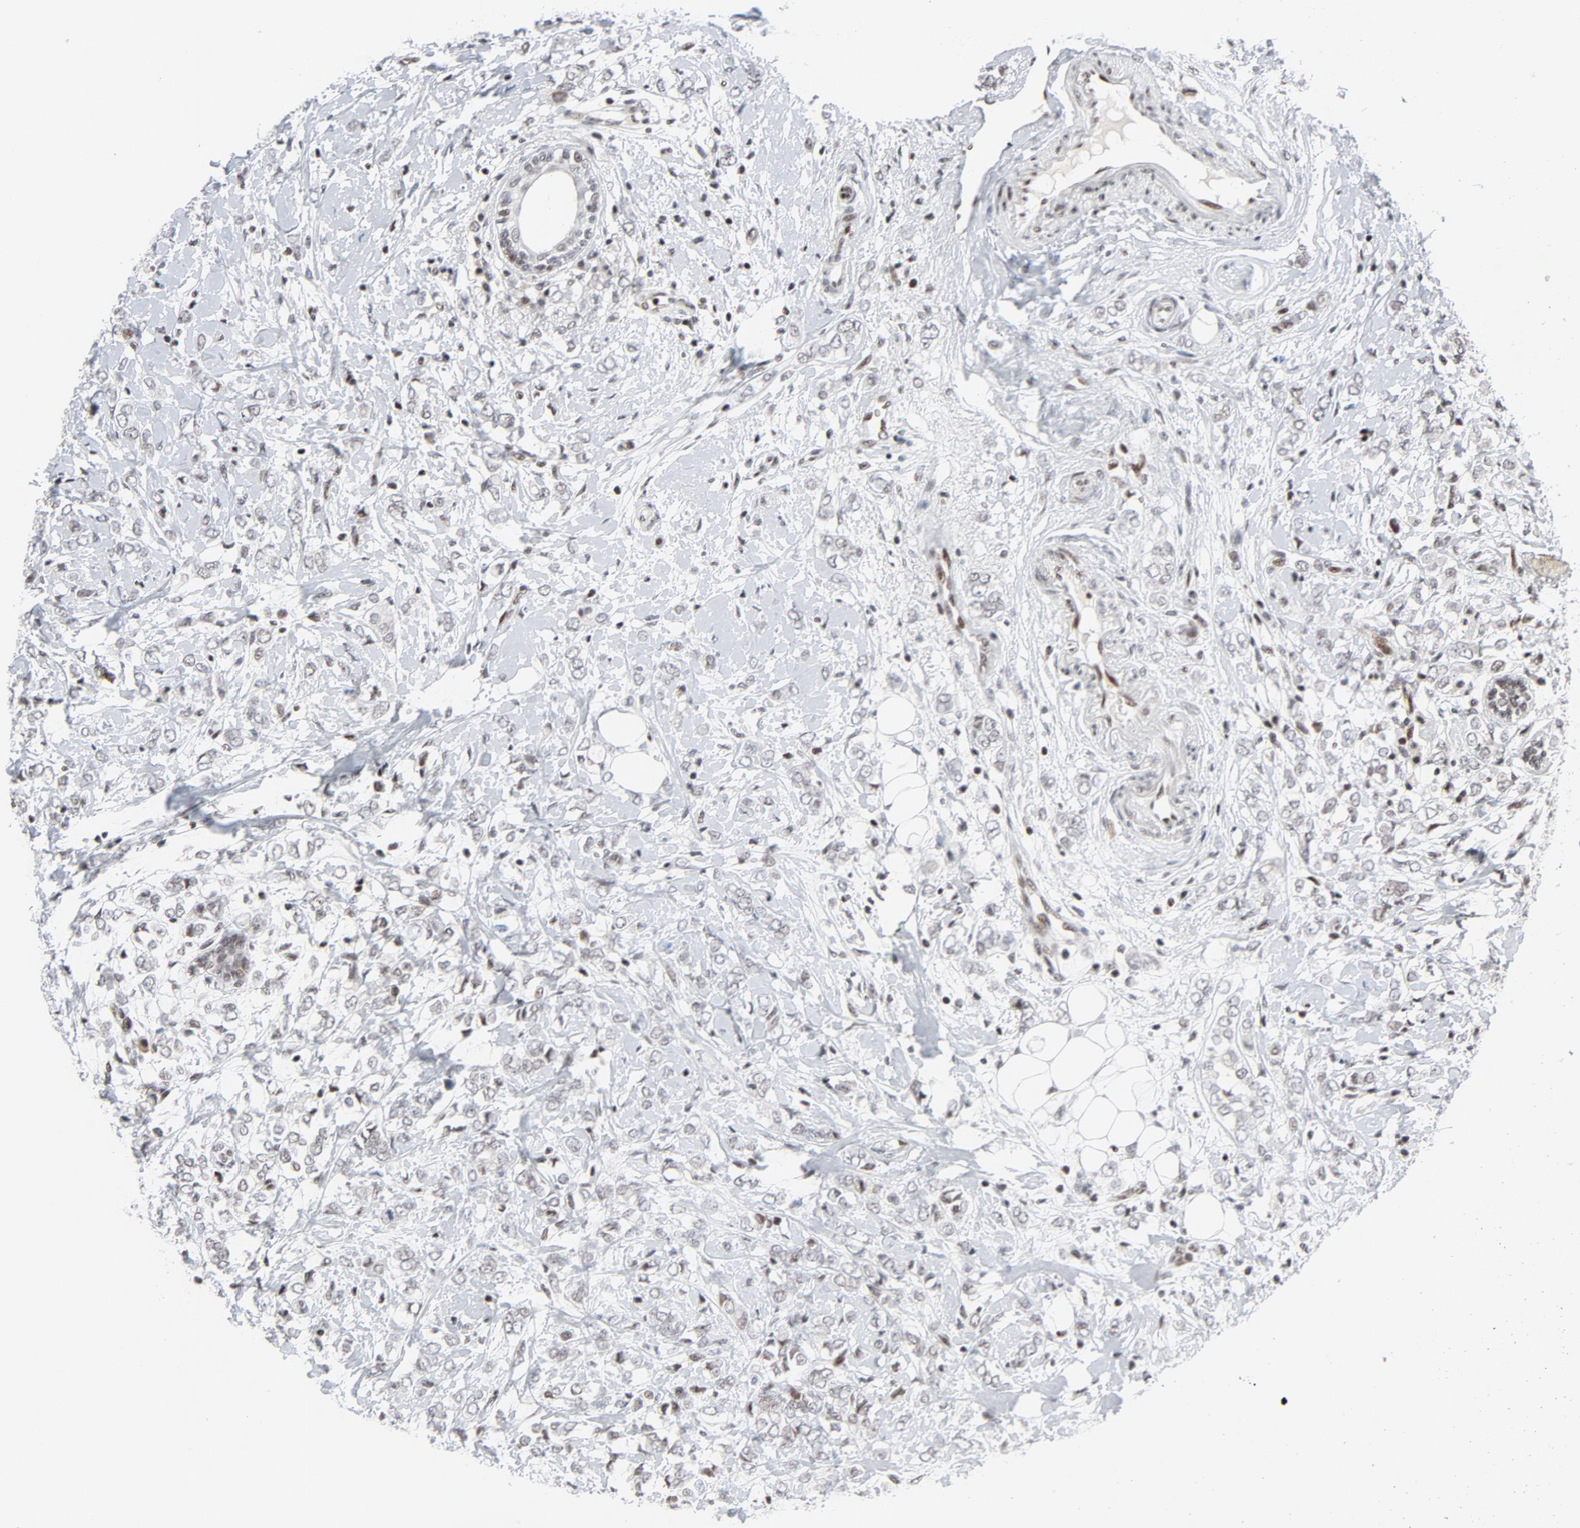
{"staining": {"intensity": "weak", "quantity": "<25%", "location": "nuclear"}, "tissue": "breast cancer", "cell_type": "Tumor cells", "image_type": "cancer", "snomed": [{"axis": "morphology", "description": "Normal tissue, NOS"}, {"axis": "morphology", "description": "Lobular carcinoma"}, {"axis": "topography", "description": "Breast"}], "caption": "A high-resolution image shows immunohistochemistry staining of breast cancer (lobular carcinoma), which exhibits no significant staining in tumor cells.", "gene": "GABPA", "patient": {"sex": "female", "age": 47}}